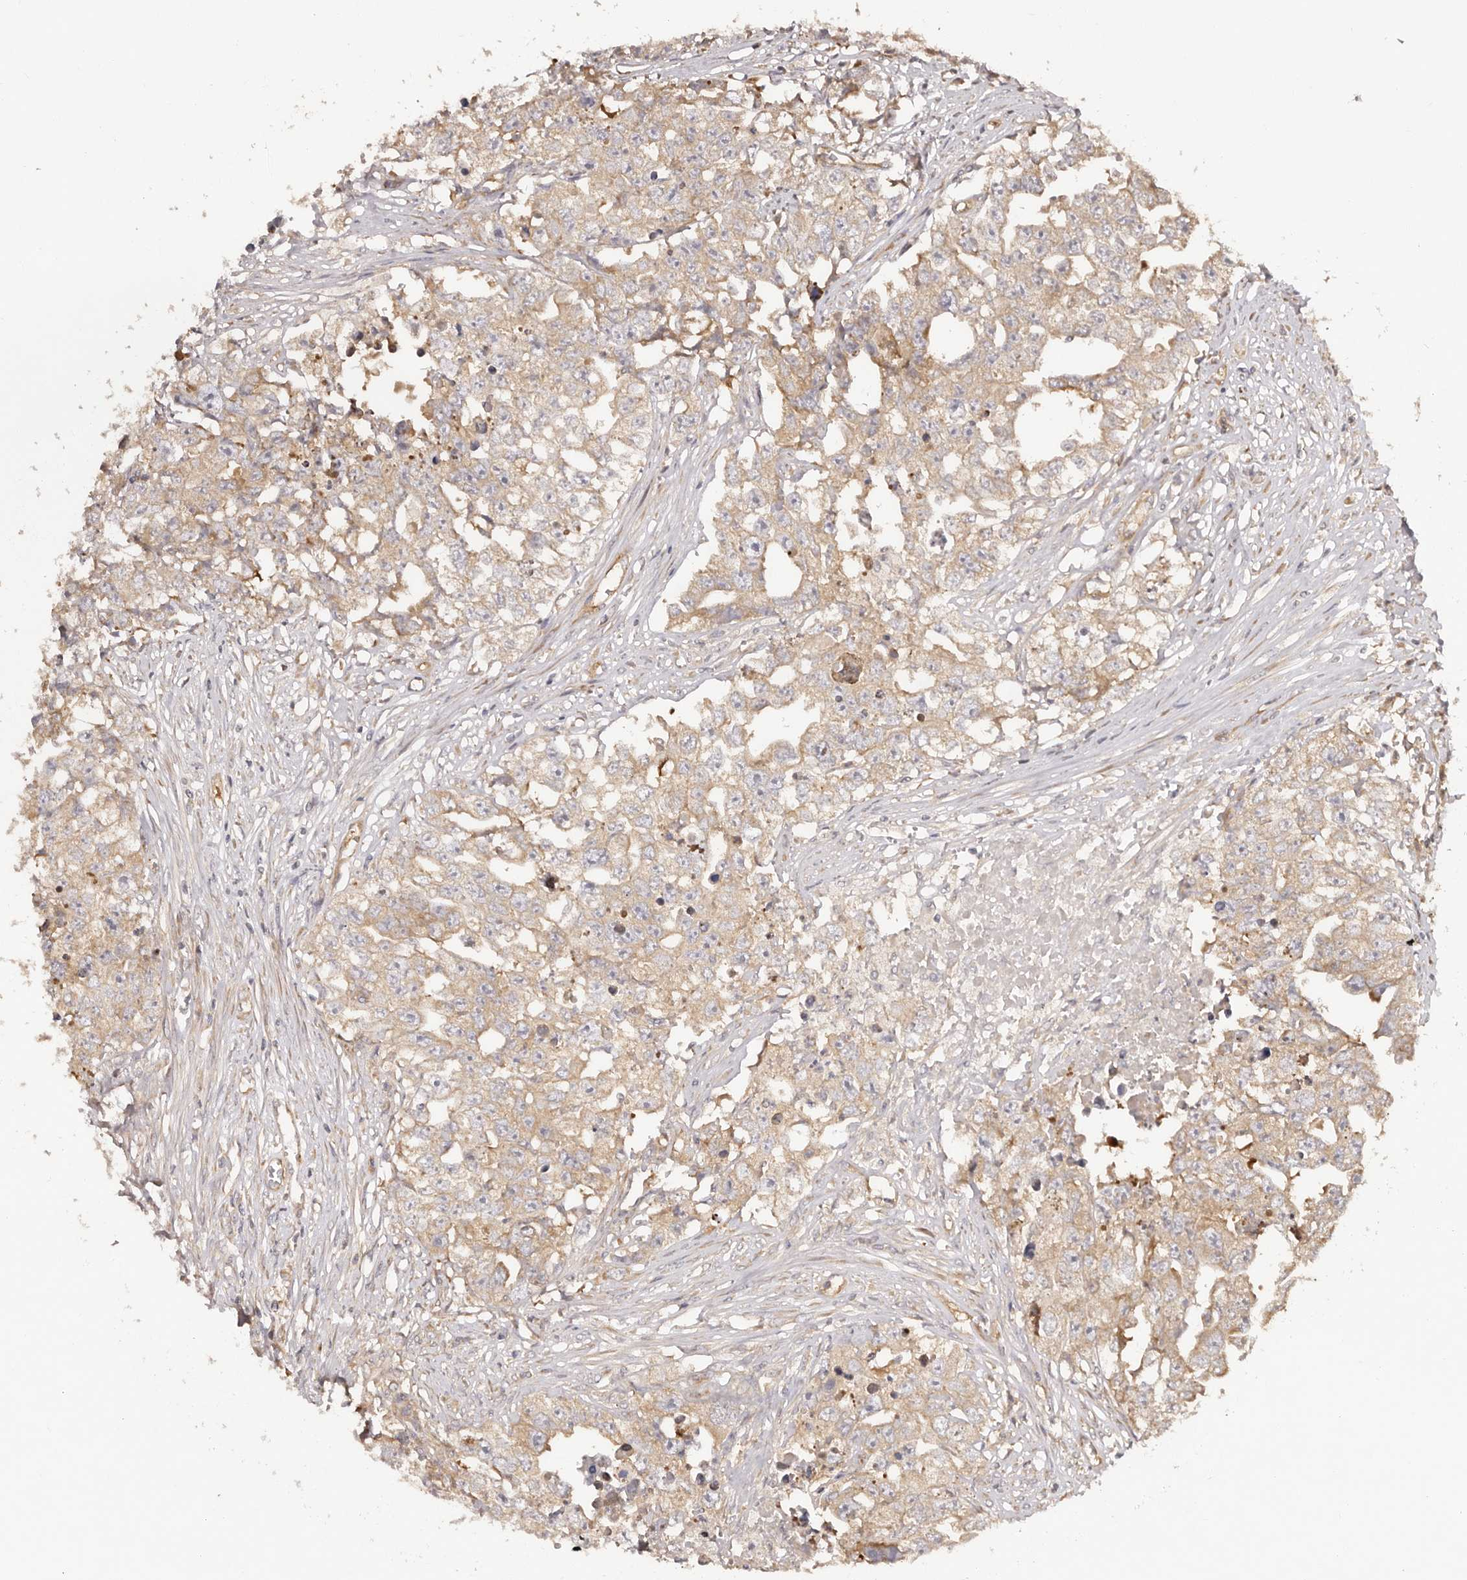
{"staining": {"intensity": "weak", "quantity": ">75%", "location": "cytoplasmic/membranous"}, "tissue": "testis cancer", "cell_type": "Tumor cells", "image_type": "cancer", "snomed": [{"axis": "morphology", "description": "Seminoma, NOS"}, {"axis": "morphology", "description": "Carcinoma, Embryonal, NOS"}, {"axis": "topography", "description": "Testis"}], "caption": "The image demonstrates immunohistochemical staining of testis embryonal carcinoma. There is weak cytoplasmic/membranous positivity is appreciated in approximately >75% of tumor cells.", "gene": "RPS6", "patient": {"sex": "male", "age": 43}}